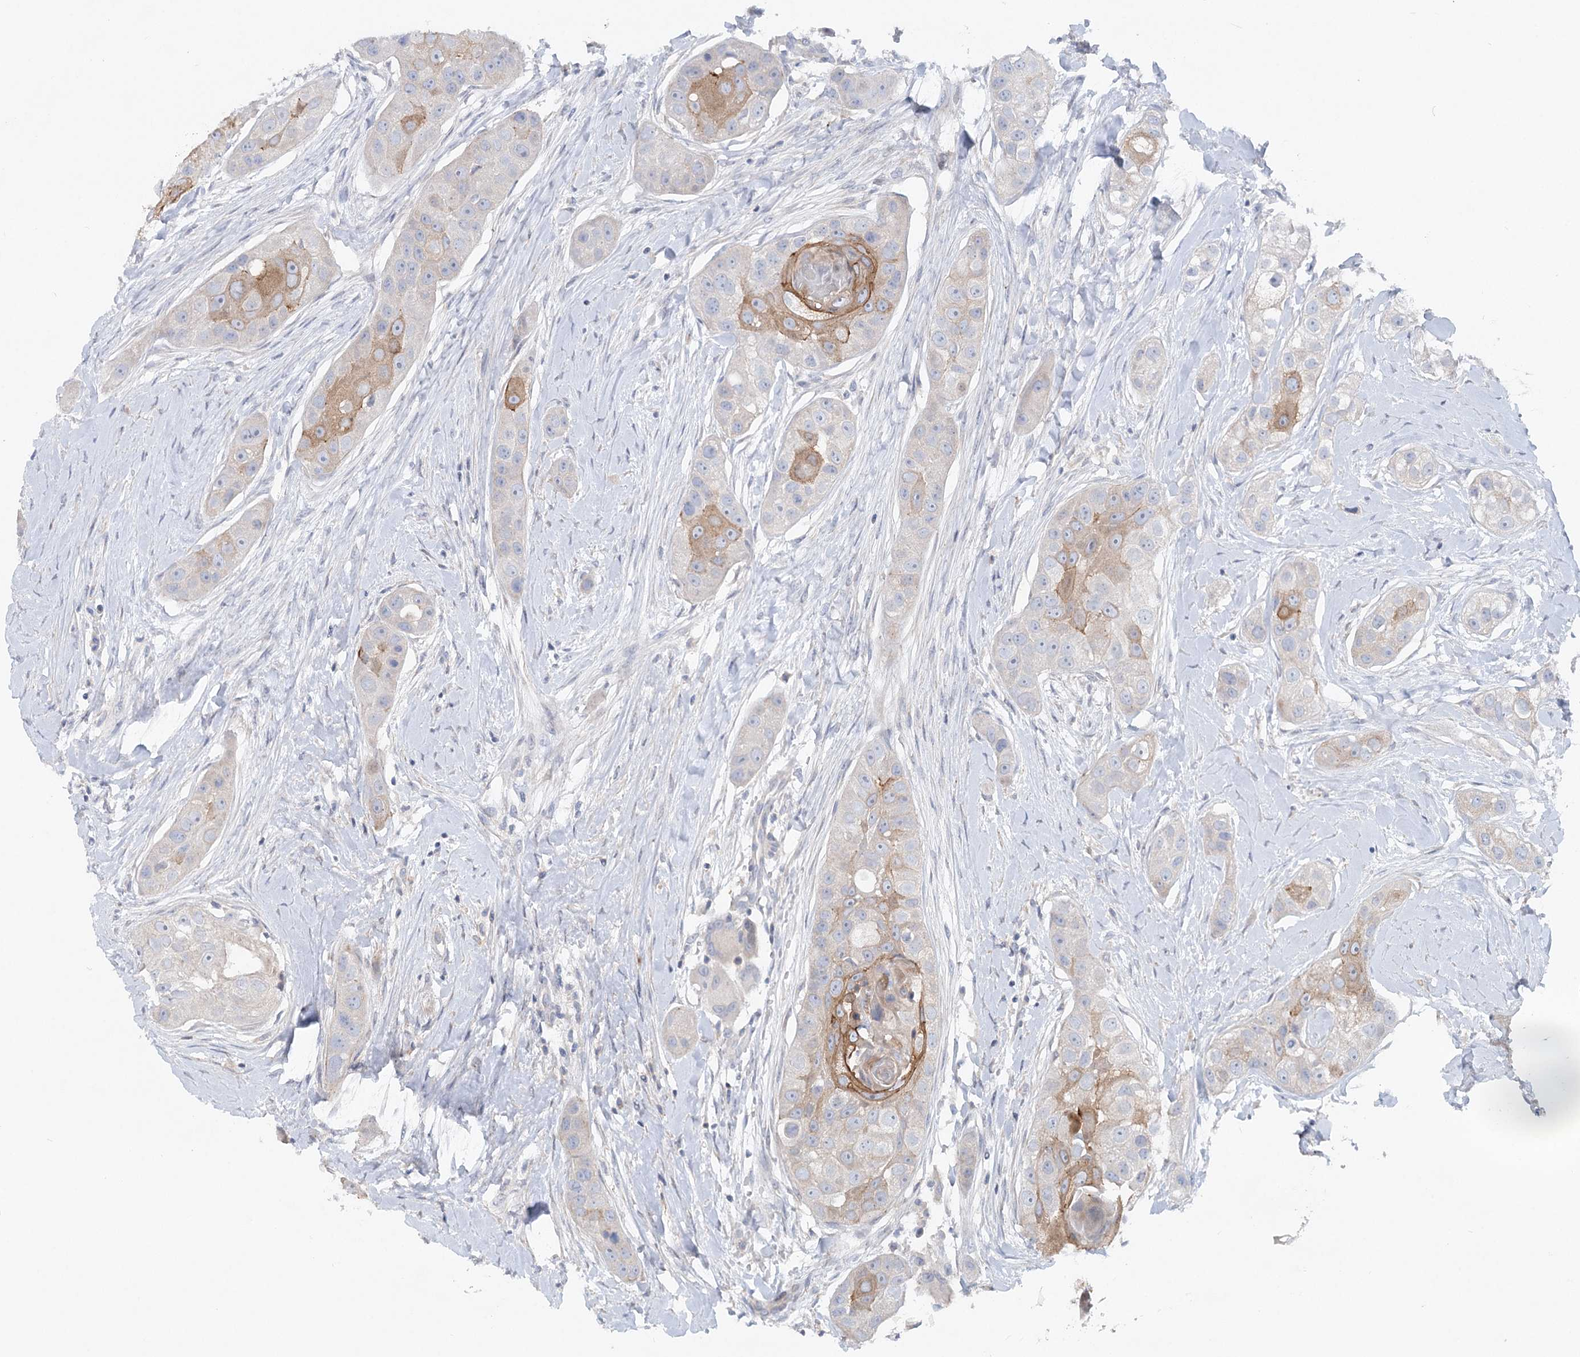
{"staining": {"intensity": "moderate", "quantity": "<25%", "location": "cytoplasmic/membranous"}, "tissue": "head and neck cancer", "cell_type": "Tumor cells", "image_type": "cancer", "snomed": [{"axis": "morphology", "description": "Normal tissue, NOS"}, {"axis": "morphology", "description": "Squamous cell carcinoma, NOS"}, {"axis": "topography", "description": "Skeletal muscle"}, {"axis": "topography", "description": "Head-Neck"}], "caption": "Immunohistochemistry histopathology image of neoplastic tissue: human head and neck cancer (squamous cell carcinoma) stained using immunohistochemistry (IHC) displays low levels of moderate protein expression localized specifically in the cytoplasmic/membranous of tumor cells, appearing as a cytoplasmic/membranous brown color.", "gene": "SCN11A", "patient": {"sex": "male", "age": 51}}